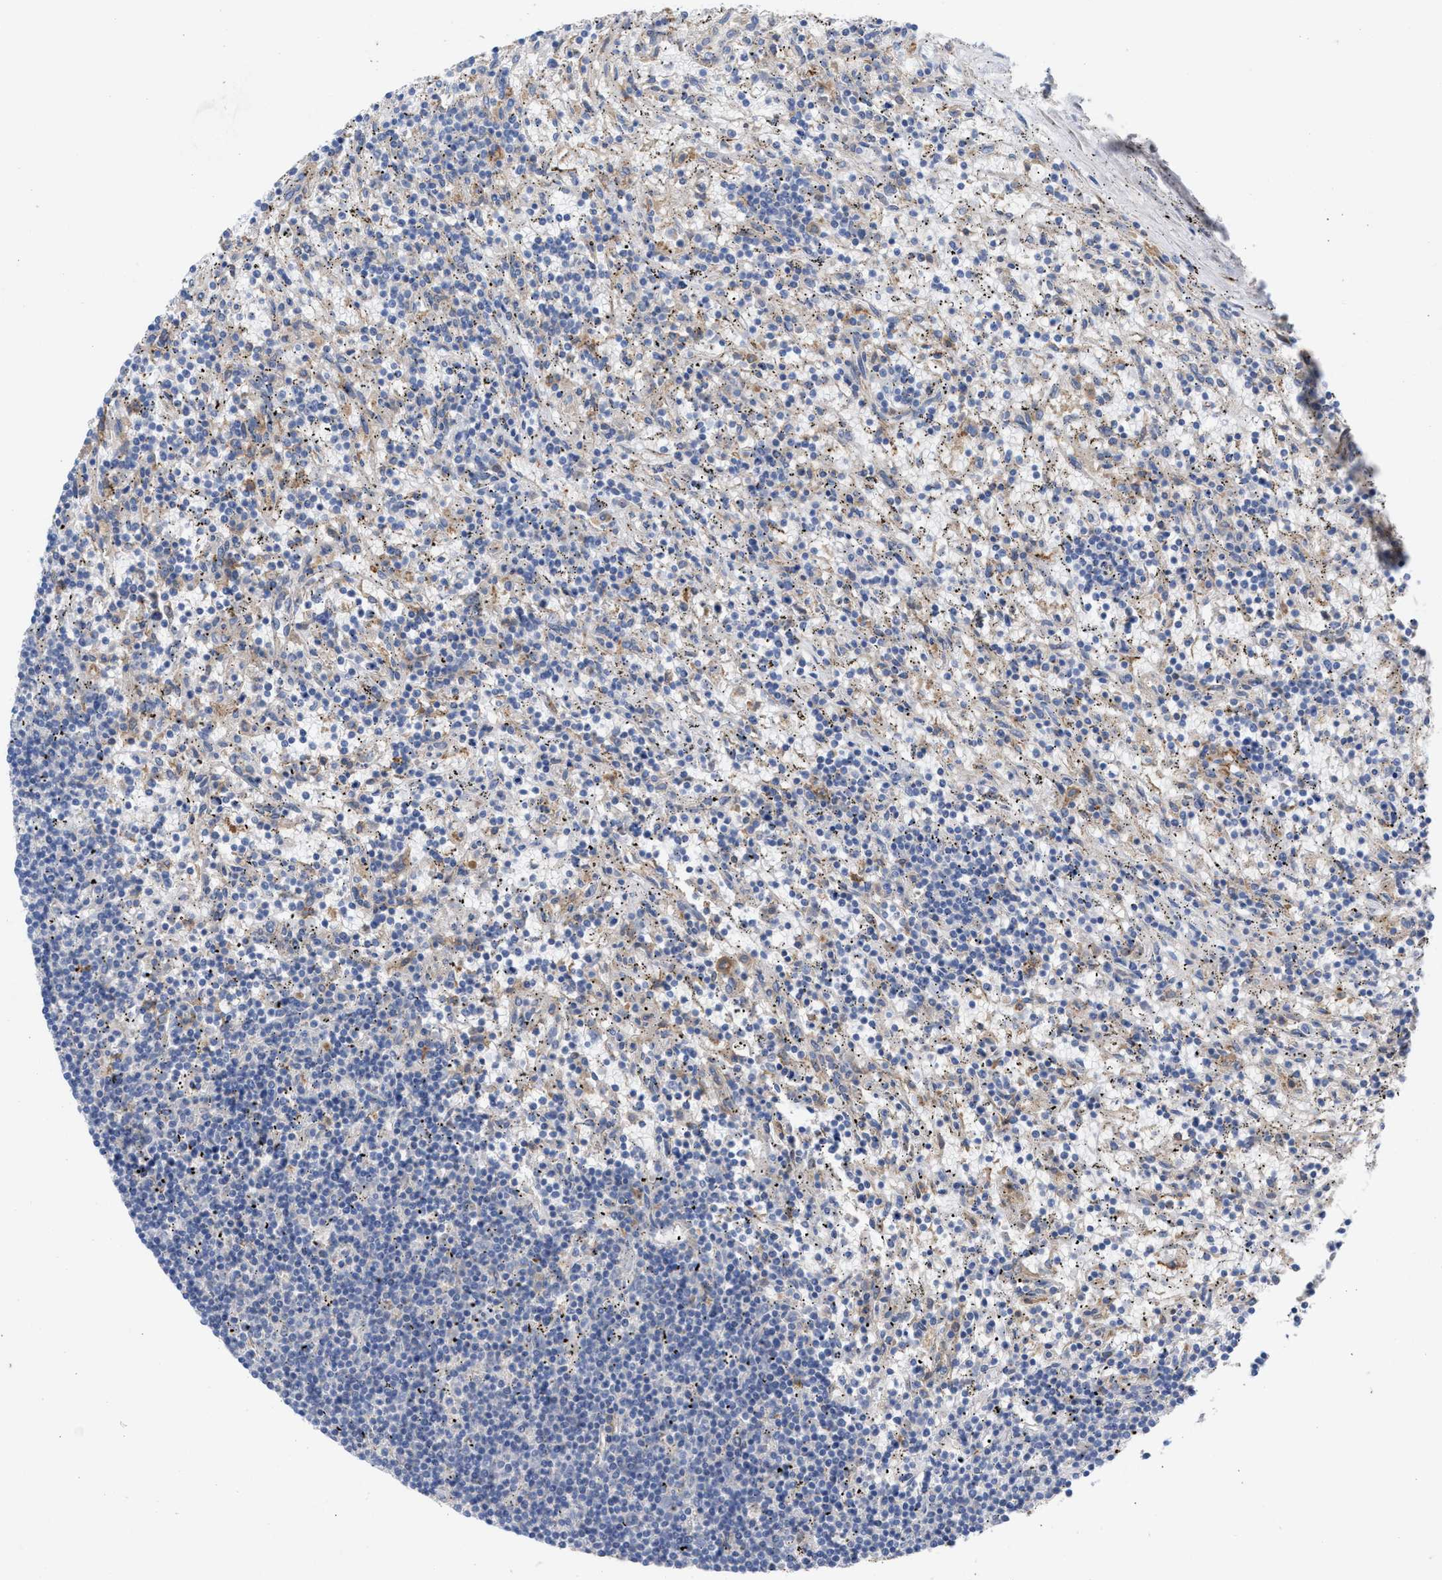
{"staining": {"intensity": "negative", "quantity": "none", "location": "none"}, "tissue": "lymphoma", "cell_type": "Tumor cells", "image_type": "cancer", "snomed": [{"axis": "morphology", "description": "Malignant lymphoma, non-Hodgkin's type, Low grade"}, {"axis": "topography", "description": "Spleen"}], "caption": "High magnification brightfield microscopy of lymphoma stained with DAB (3,3'-diaminobenzidine) (brown) and counterstained with hematoxylin (blue): tumor cells show no significant expression.", "gene": "HS3ST5", "patient": {"sex": "male", "age": 76}}